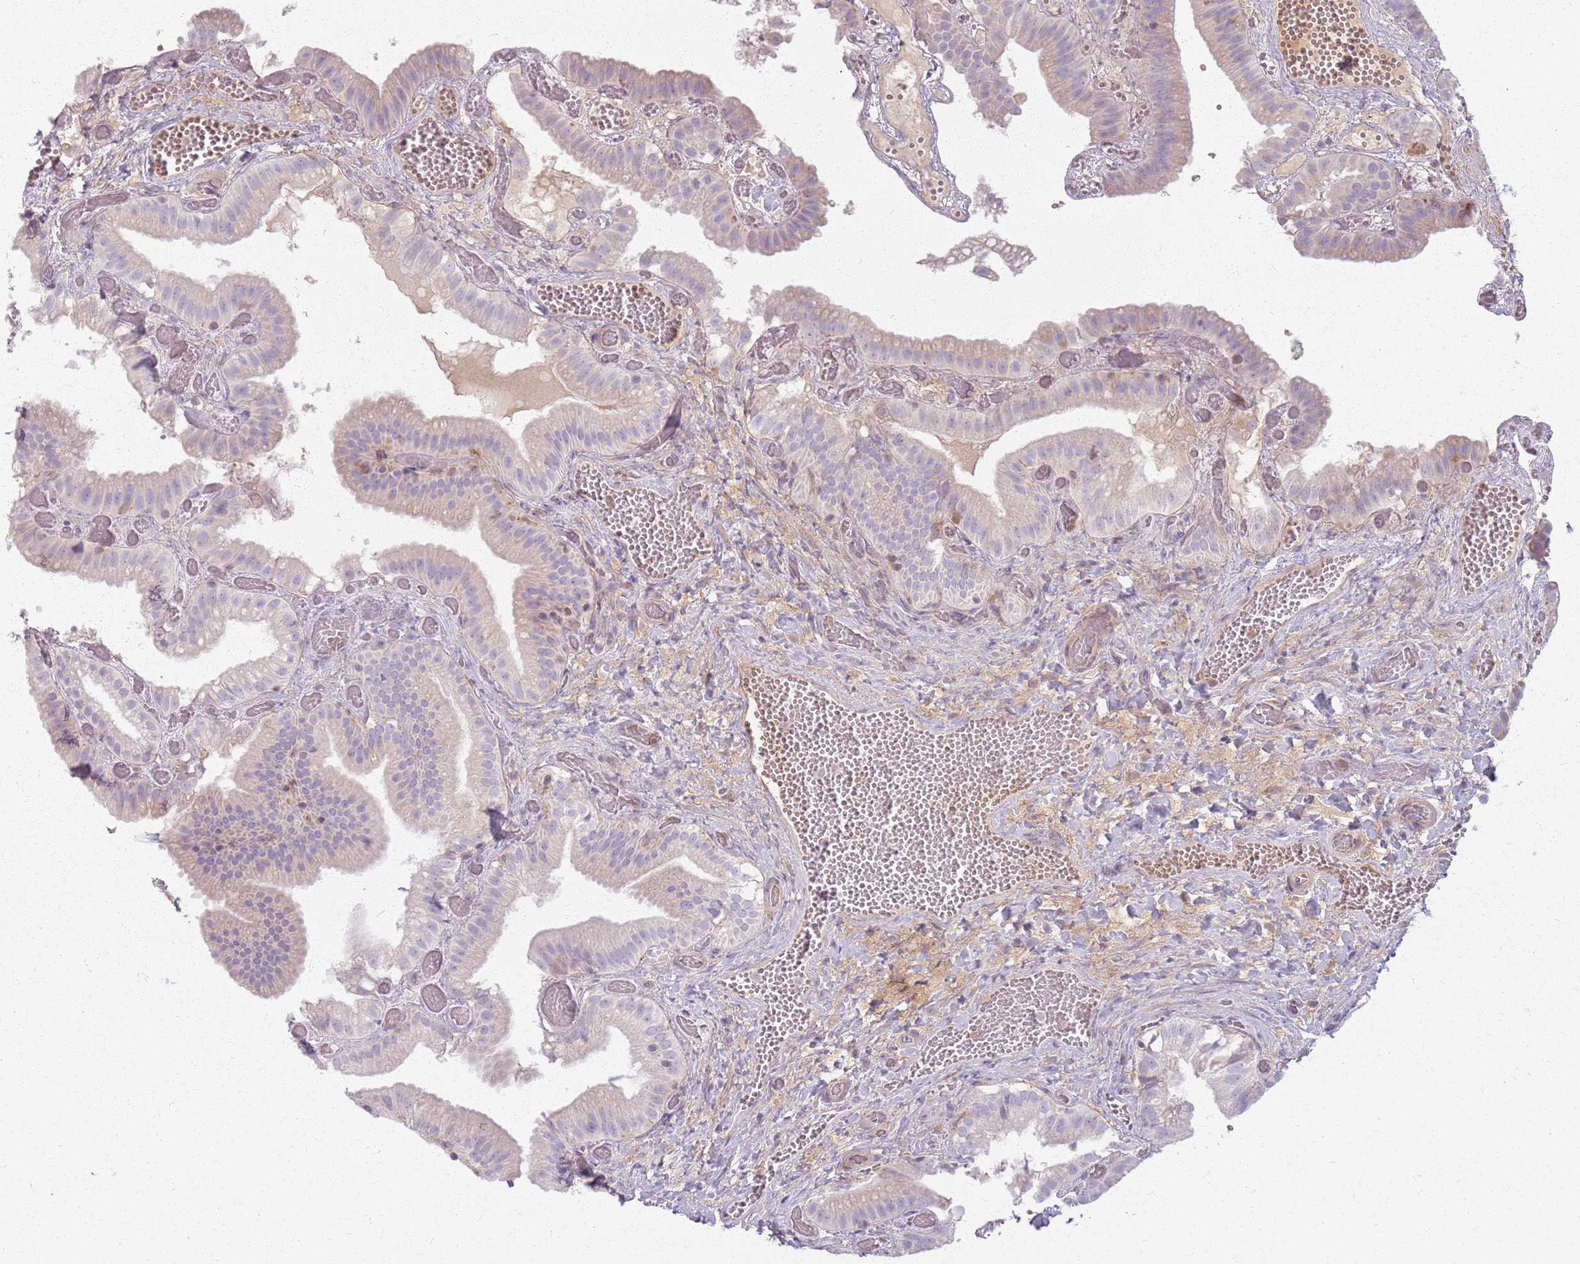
{"staining": {"intensity": "weak", "quantity": "<25%", "location": "cytoplasmic/membranous"}, "tissue": "gallbladder", "cell_type": "Glandular cells", "image_type": "normal", "snomed": [{"axis": "morphology", "description": "Normal tissue, NOS"}, {"axis": "topography", "description": "Gallbladder"}], "caption": "The micrograph displays no staining of glandular cells in normal gallbladder. The staining was performed using DAB to visualize the protein expression in brown, while the nuclei were stained in blue with hematoxylin (Magnification: 20x).", "gene": "COLGALT1", "patient": {"sex": "female", "age": 64}}